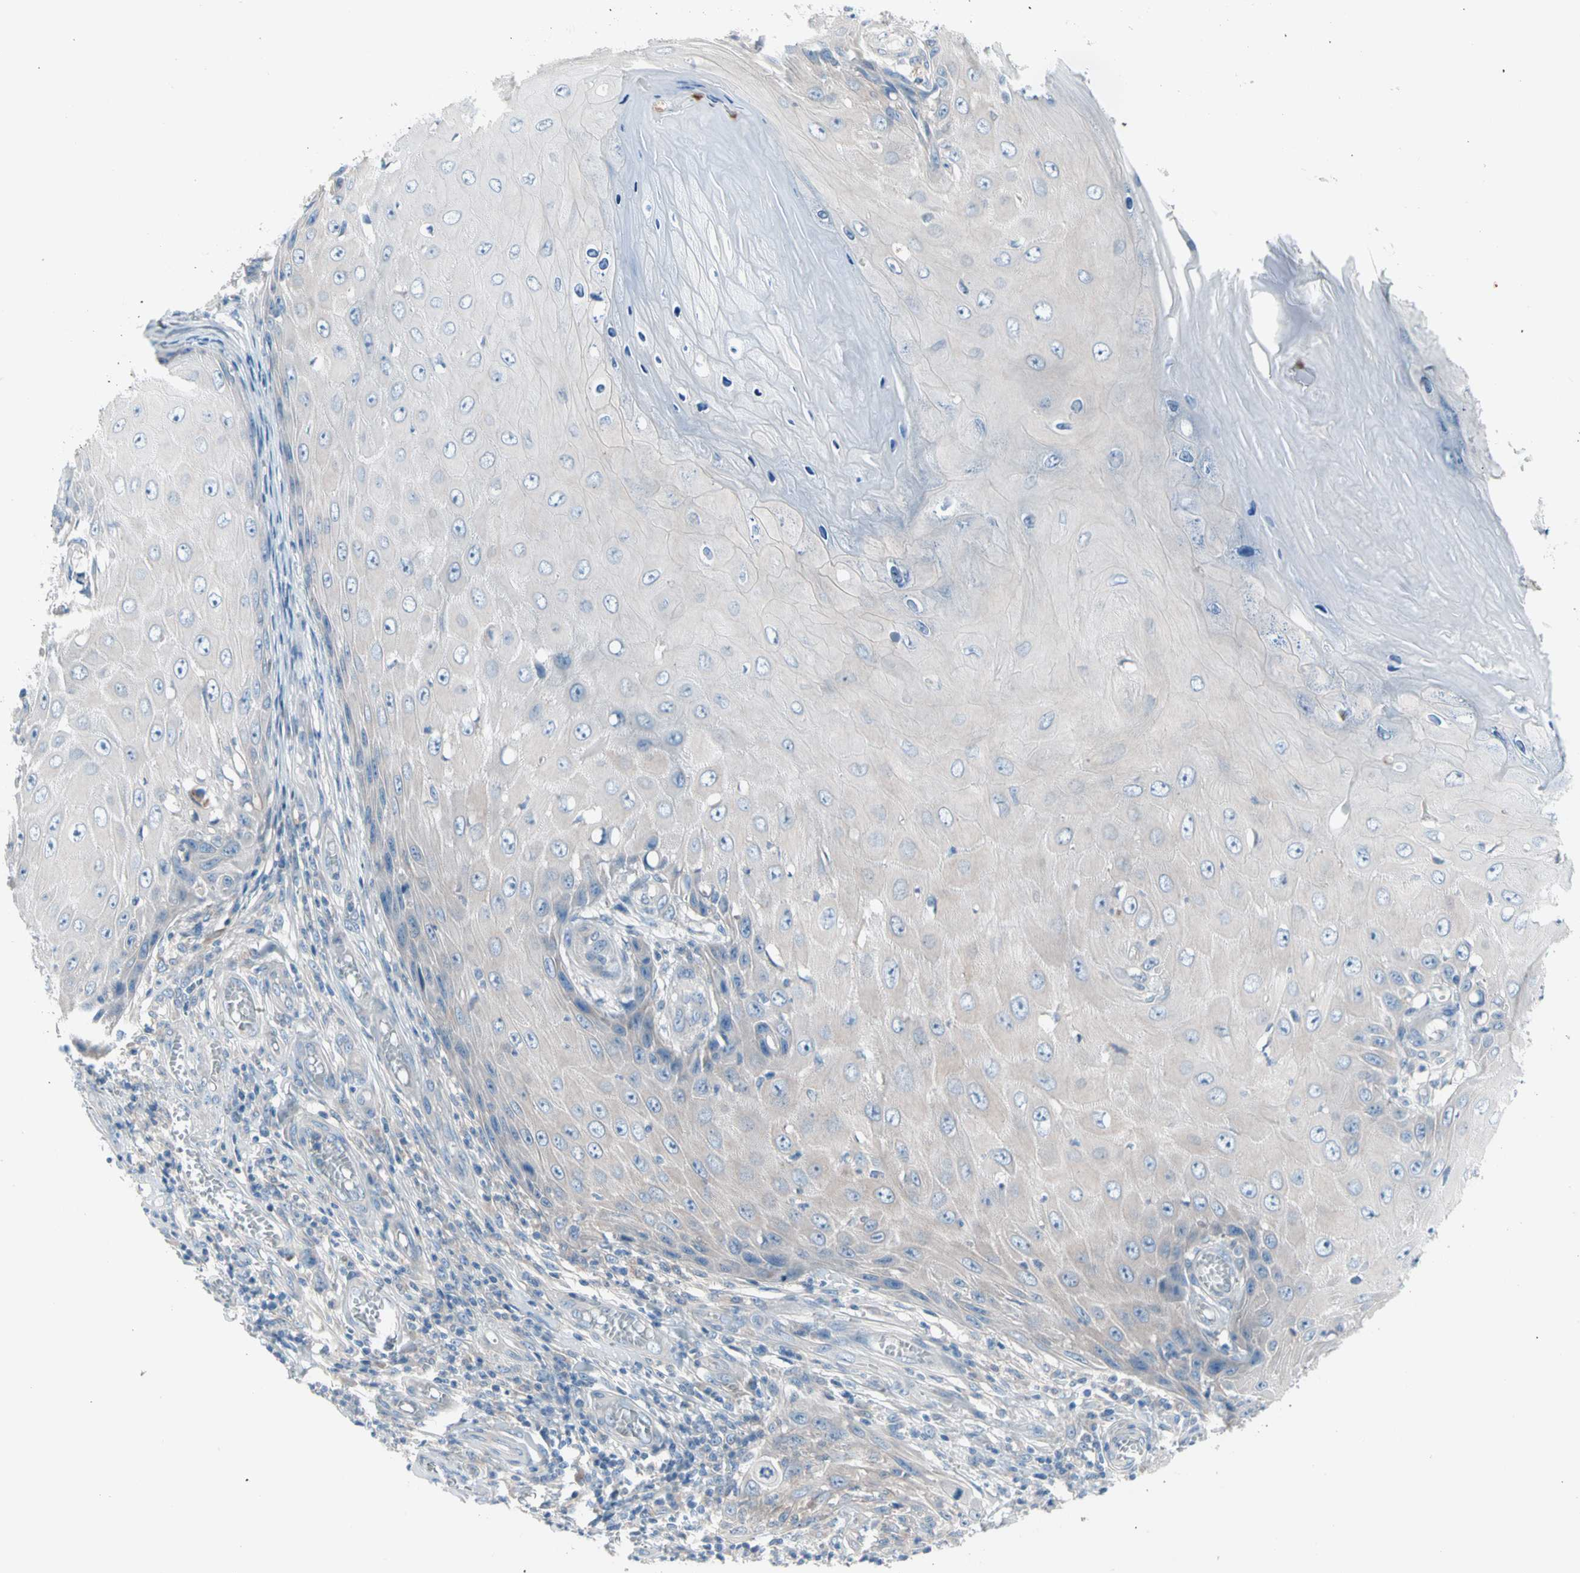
{"staining": {"intensity": "negative", "quantity": "none", "location": "none"}, "tissue": "skin cancer", "cell_type": "Tumor cells", "image_type": "cancer", "snomed": [{"axis": "morphology", "description": "Squamous cell carcinoma, NOS"}, {"axis": "topography", "description": "Skin"}], "caption": "High power microscopy image of an IHC image of skin squamous cell carcinoma, revealing no significant staining in tumor cells.", "gene": "CASQ1", "patient": {"sex": "female", "age": 73}}